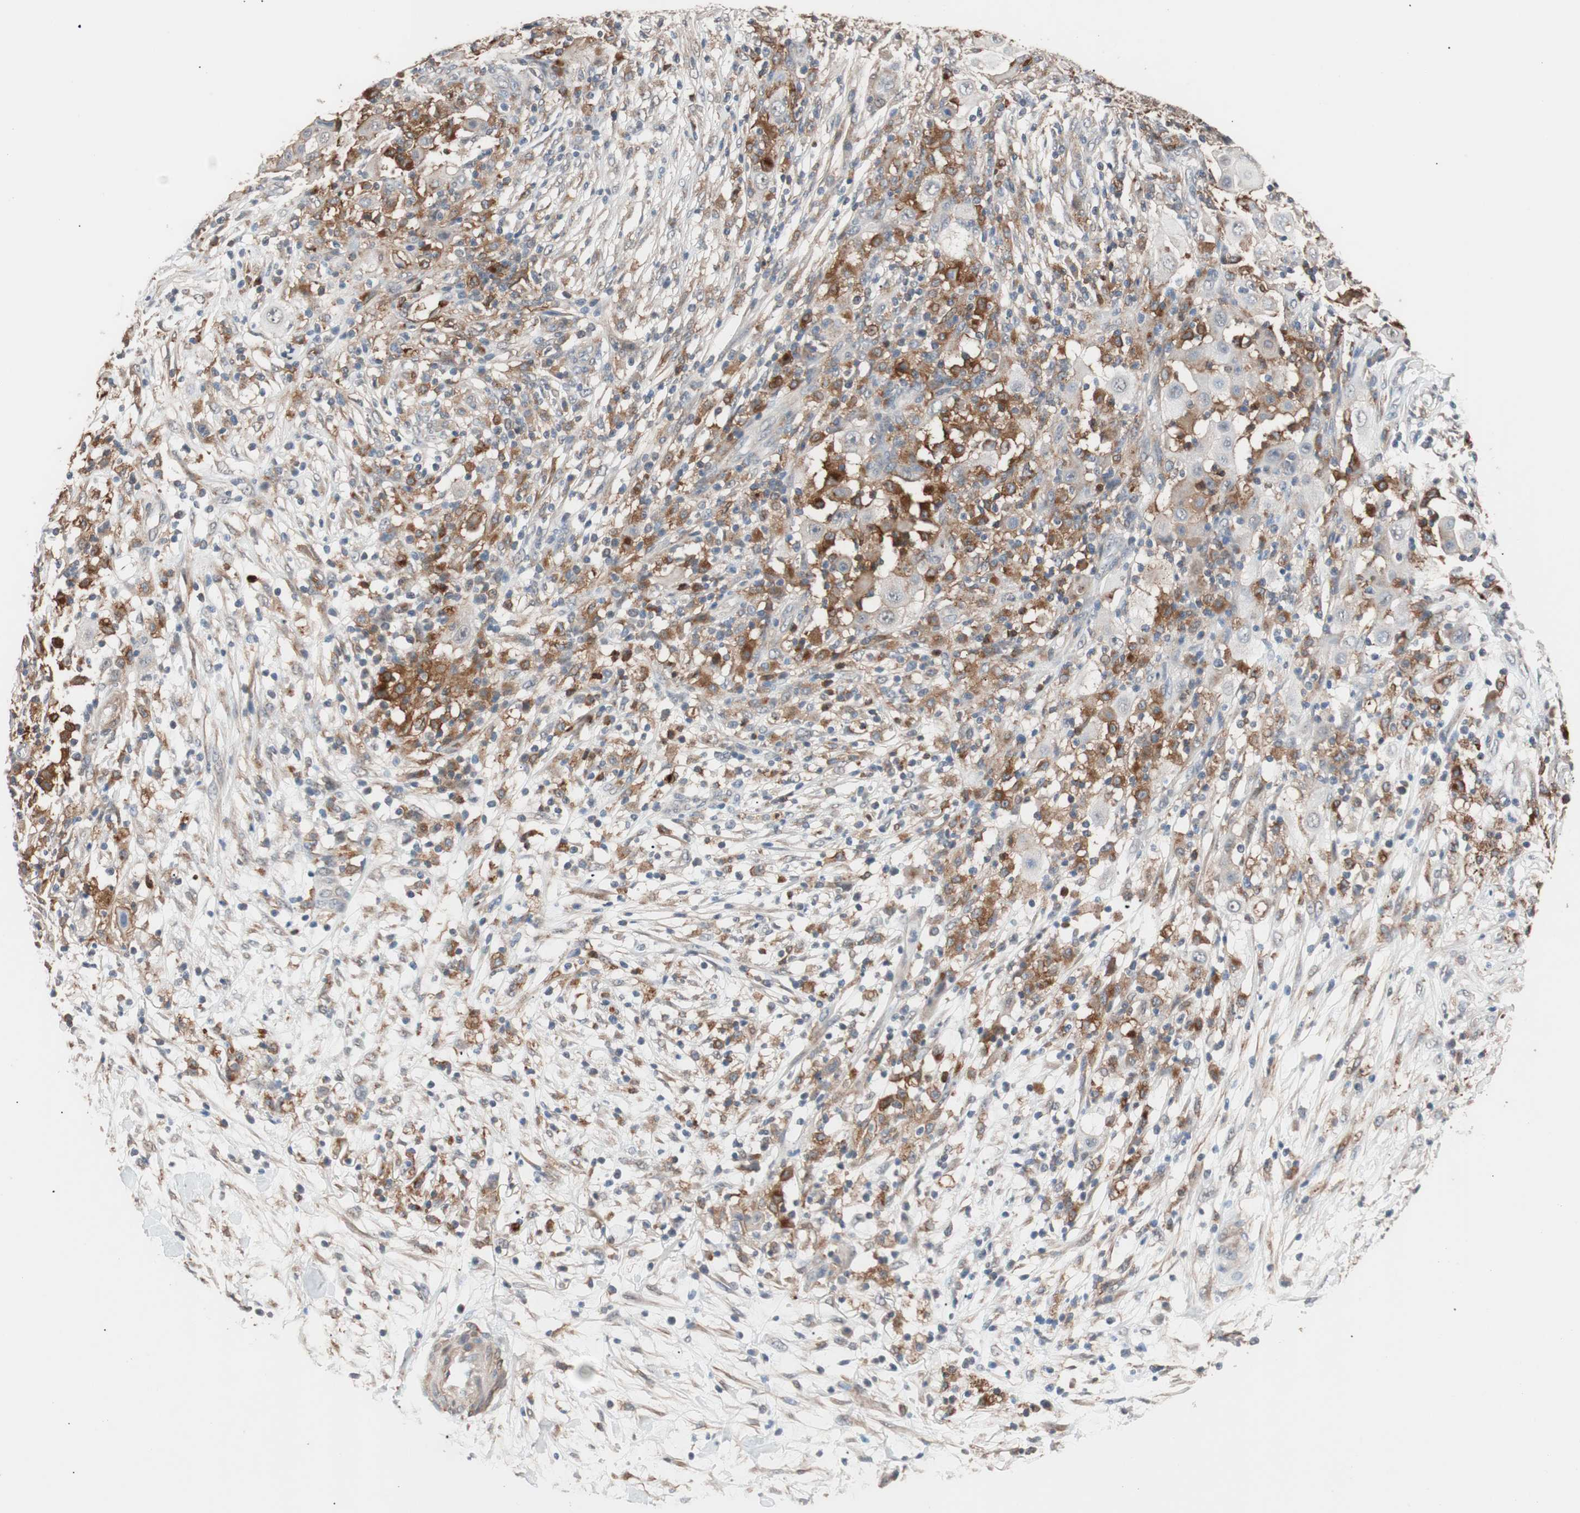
{"staining": {"intensity": "weak", "quantity": "25%-75%", "location": "cytoplasmic/membranous"}, "tissue": "ovarian cancer", "cell_type": "Tumor cells", "image_type": "cancer", "snomed": [{"axis": "morphology", "description": "Carcinoma, endometroid"}, {"axis": "topography", "description": "Ovary"}], "caption": "Weak cytoplasmic/membranous expression for a protein is appreciated in approximately 25%-75% of tumor cells of ovarian endometroid carcinoma using IHC.", "gene": "LITAF", "patient": {"sex": "female", "age": 42}}